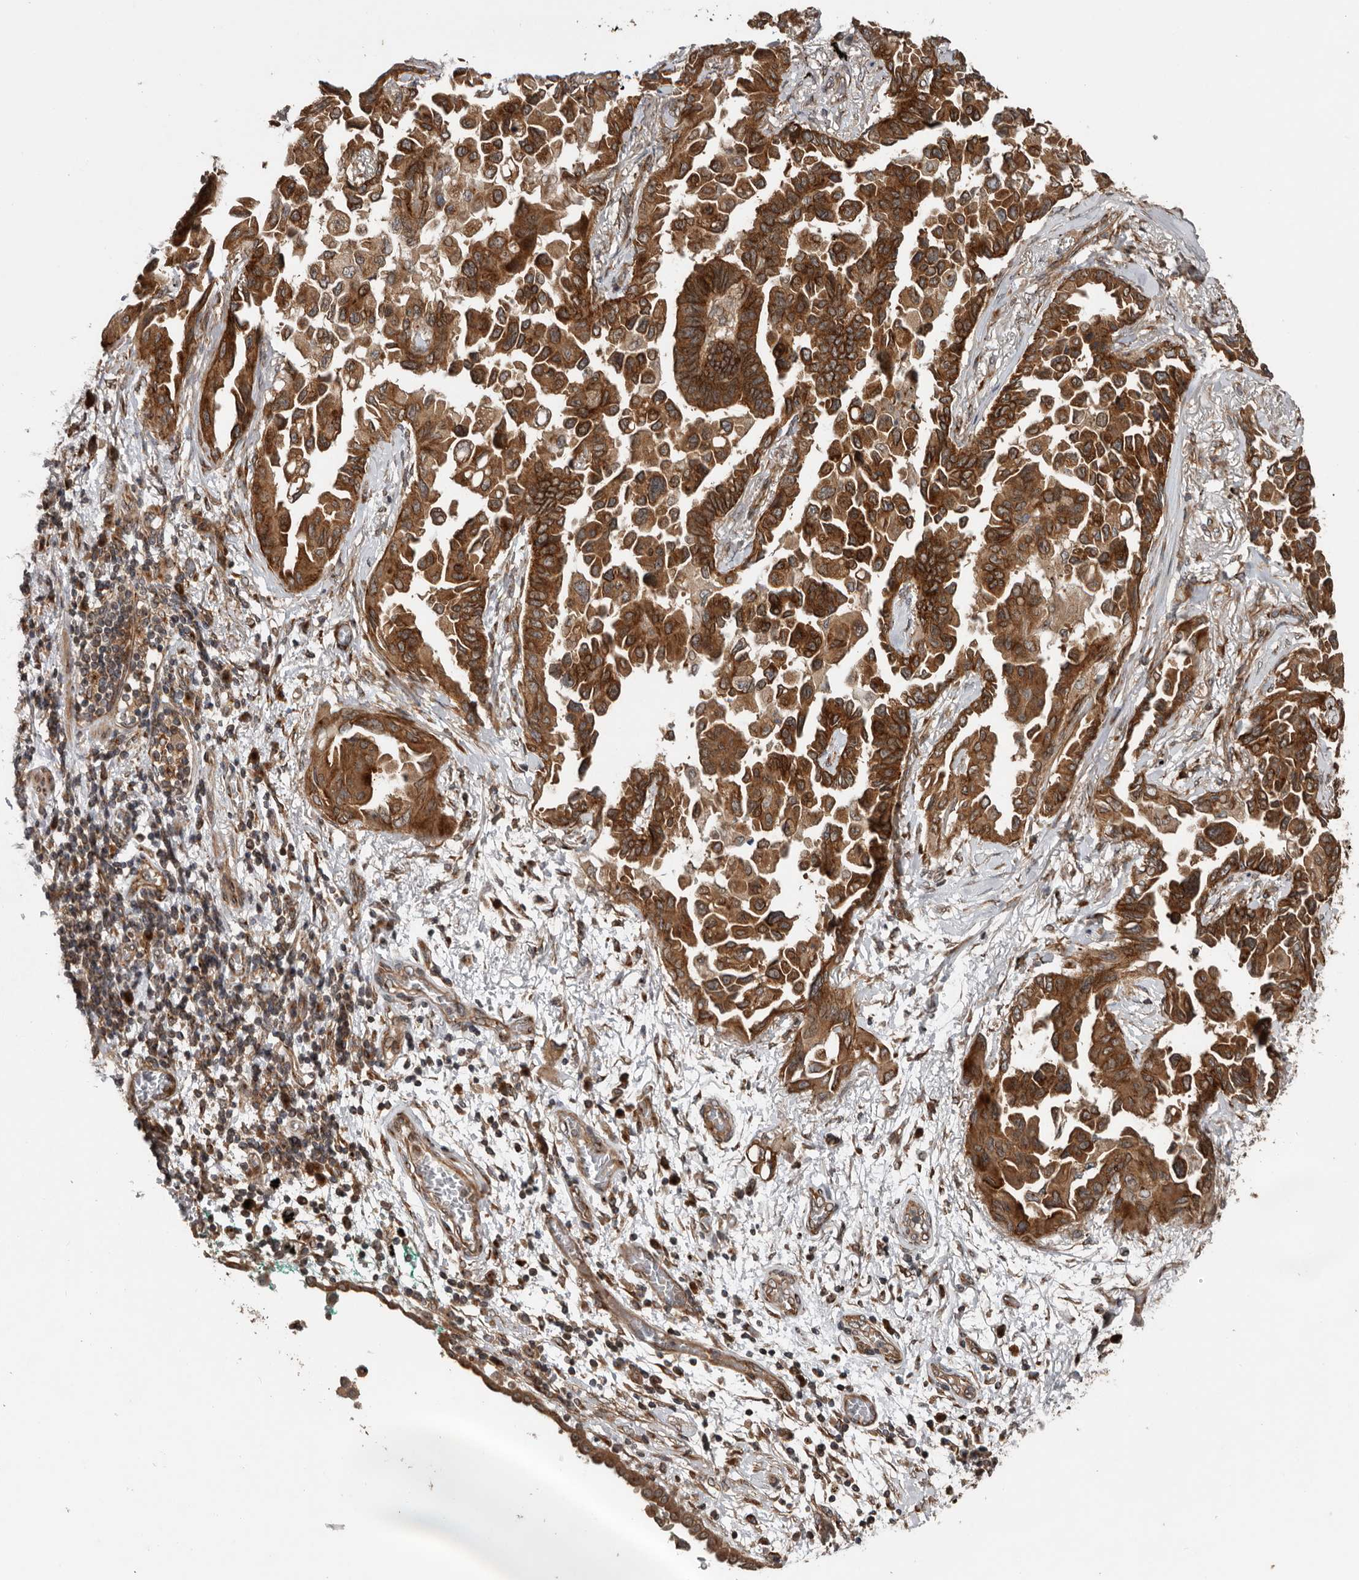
{"staining": {"intensity": "strong", "quantity": ">75%", "location": "cytoplasmic/membranous"}, "tissue": "lung cancer", "cell_type": "Tumor cells", "image_type": "cancer", "snomed": [{"axis": "morphology", "description": "Adenocarcinoma, NOS"}, {"axis": "topography", "description": "Lung"}], "caption": "Immunohistochemistry (DAB (3,3'-diaminobenzidine)) staining of lung cancer demonstrates strong cytoplasmic/membranous protein staining in about >75% of tumor cells.", "gene": "CCDC190", "patient": {"sex": "female", "age": 67}}